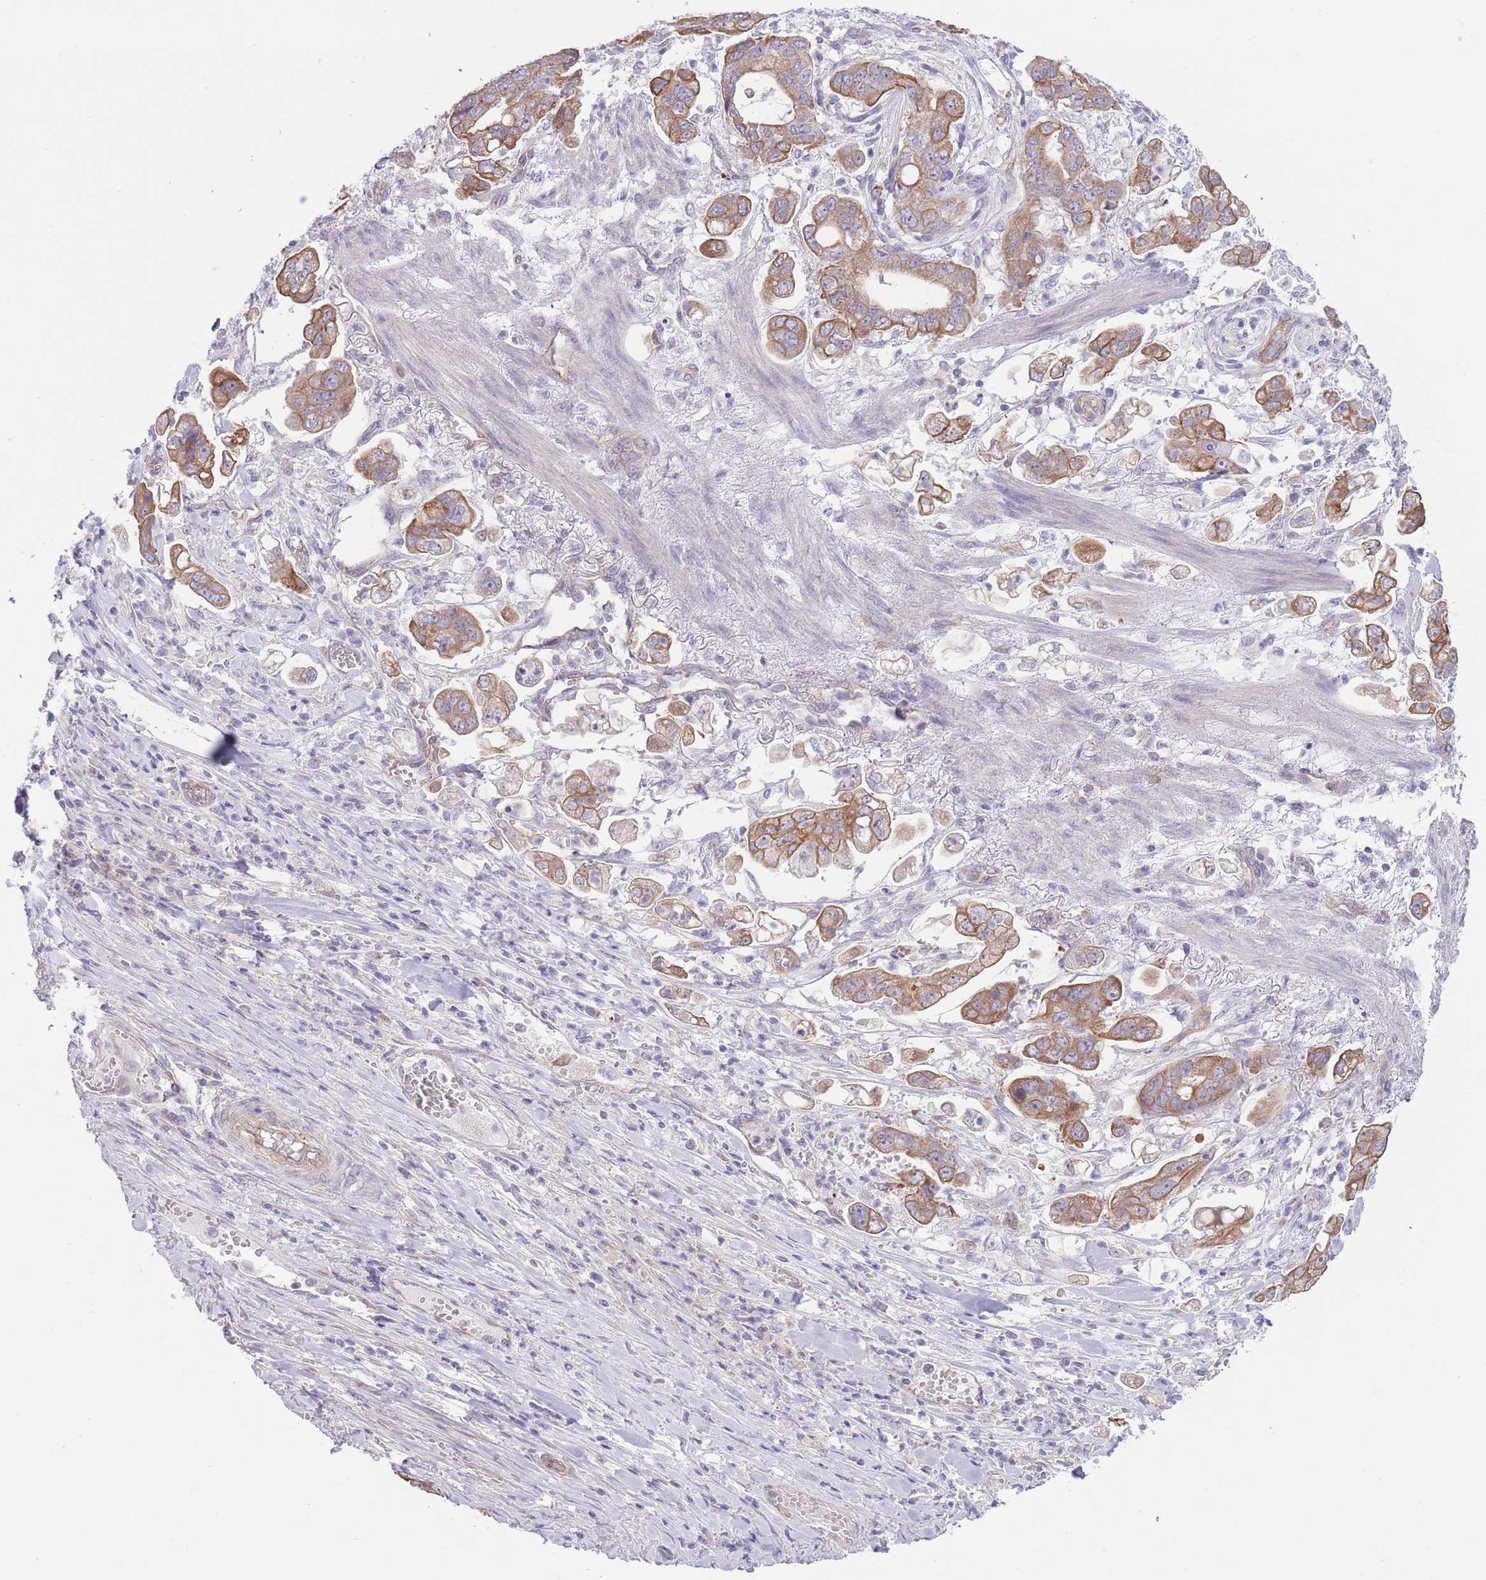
{"staining": {"intensity": "moderate", "quantity": ">75%", "location": "cytoplasmic/membranous"}, "tissue": "stomach cancer", "cell_type": "Tumor cells", "image_type": "cancer", "snomed": [{"axis": "morphology", "description": "Adenocarcinoma, NOS"}, {"axis": "topography", "description": "Stomach"}], "caption": "Approximately >75% of tumor cells in stomach cancer (adenocarcinoma) reveal moderate cytoplasmic/membranous protein expression as visualized by brown immunohistochemical staining.", "gene": "MRPS31", "patient": {"sex": "male", "age": 62}}